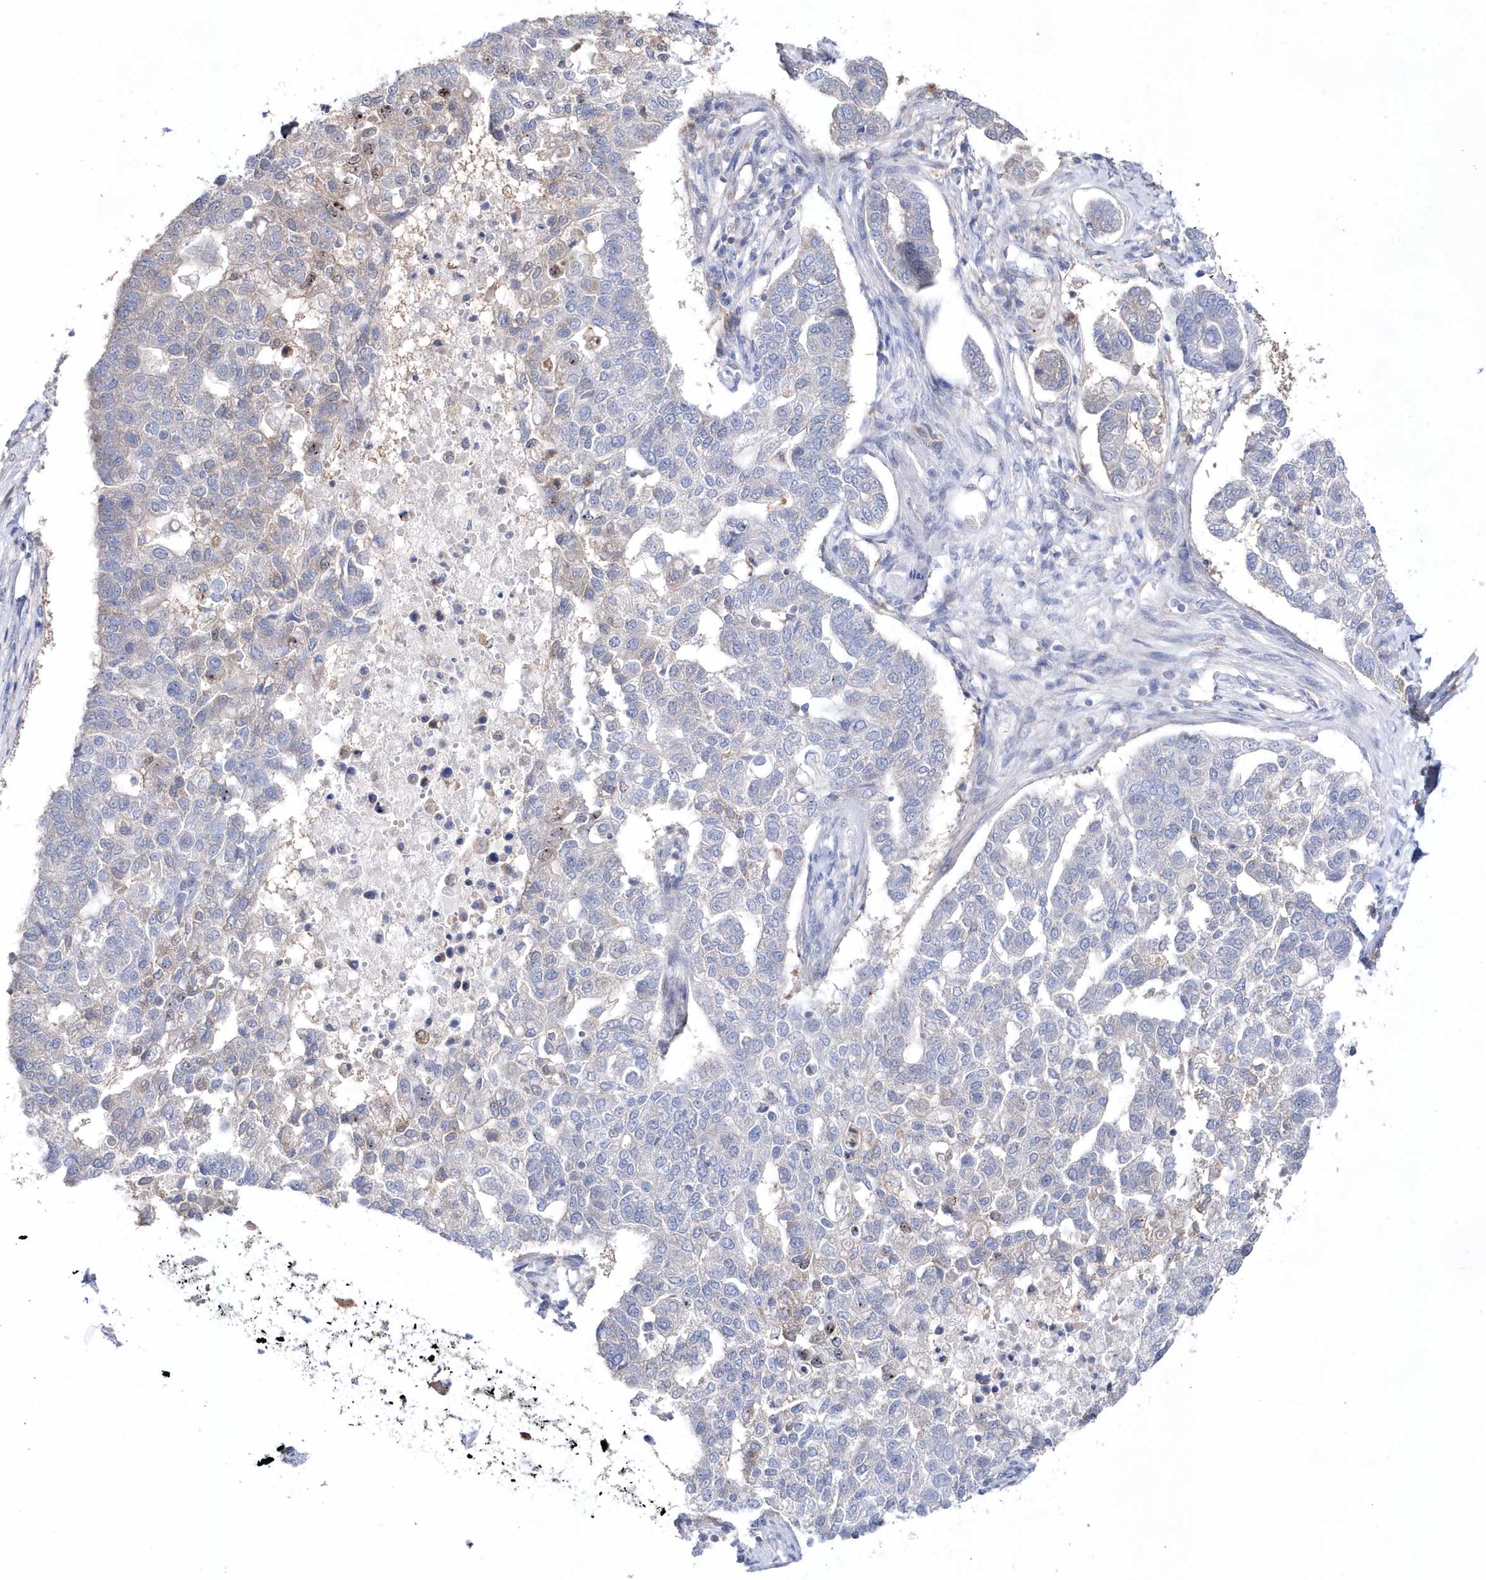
{"staining": {"intensity": "weak", "quantity": "<25%", "location": "cytoplasmic/membranous"}, "tissue": "pancreatic cancer", "cell_type": "Tumor cells", "image_type": "cancer", "snomed": [{"axis": "morphology", "description": "Adenocarcinoma, NOS"}, {"axis": "topography", "description": "Pancreas"}], "caption": "A histopathology image of pancreatic adenocarcinoma stained for a protein shows no brown staining in tumor cells.", "gene": "BDH2", "patient": {"sex": "female", "age": 61}}